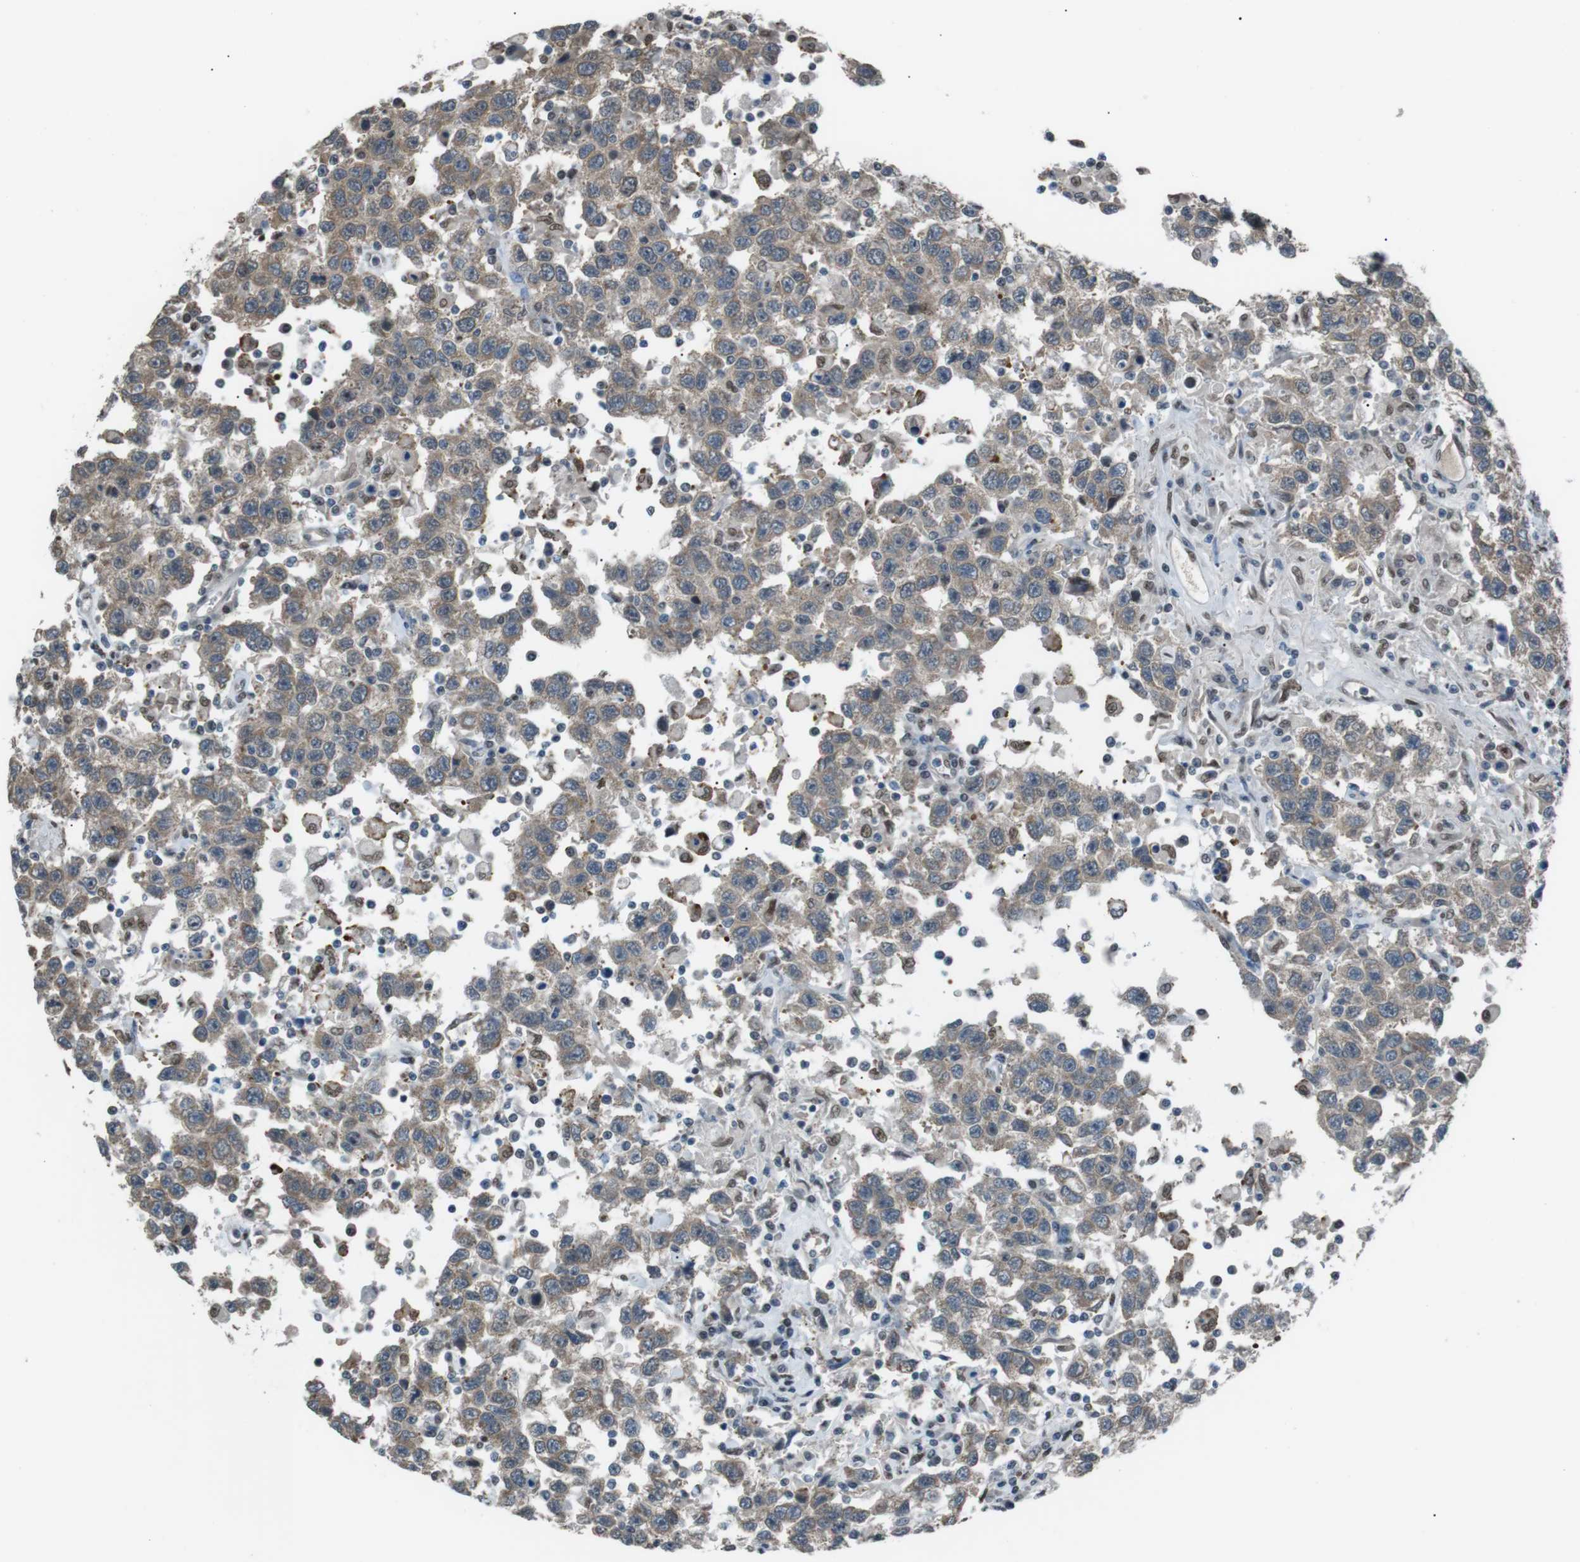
{"staining": {"intensity": "weak", "quantity": ">75%", "location": "cytoplasmic/membranous"}, "tissue": "testis cancer", "cell_type": "Tumor cells", "image_type": "cancer", "snomed": [{"axis": "morphology", "description": "Seminoma, NOS"}, {"axis": "topography", "description": "Testis"}], "caption": "IHC (DAB) staining of human testis cancer (seminoma) shows weak cytoplasmic/membranous protein expression in about >75% of tumor cells.", "gene": "SRPK2", "patient": {"sex": "male", "age": 41}}